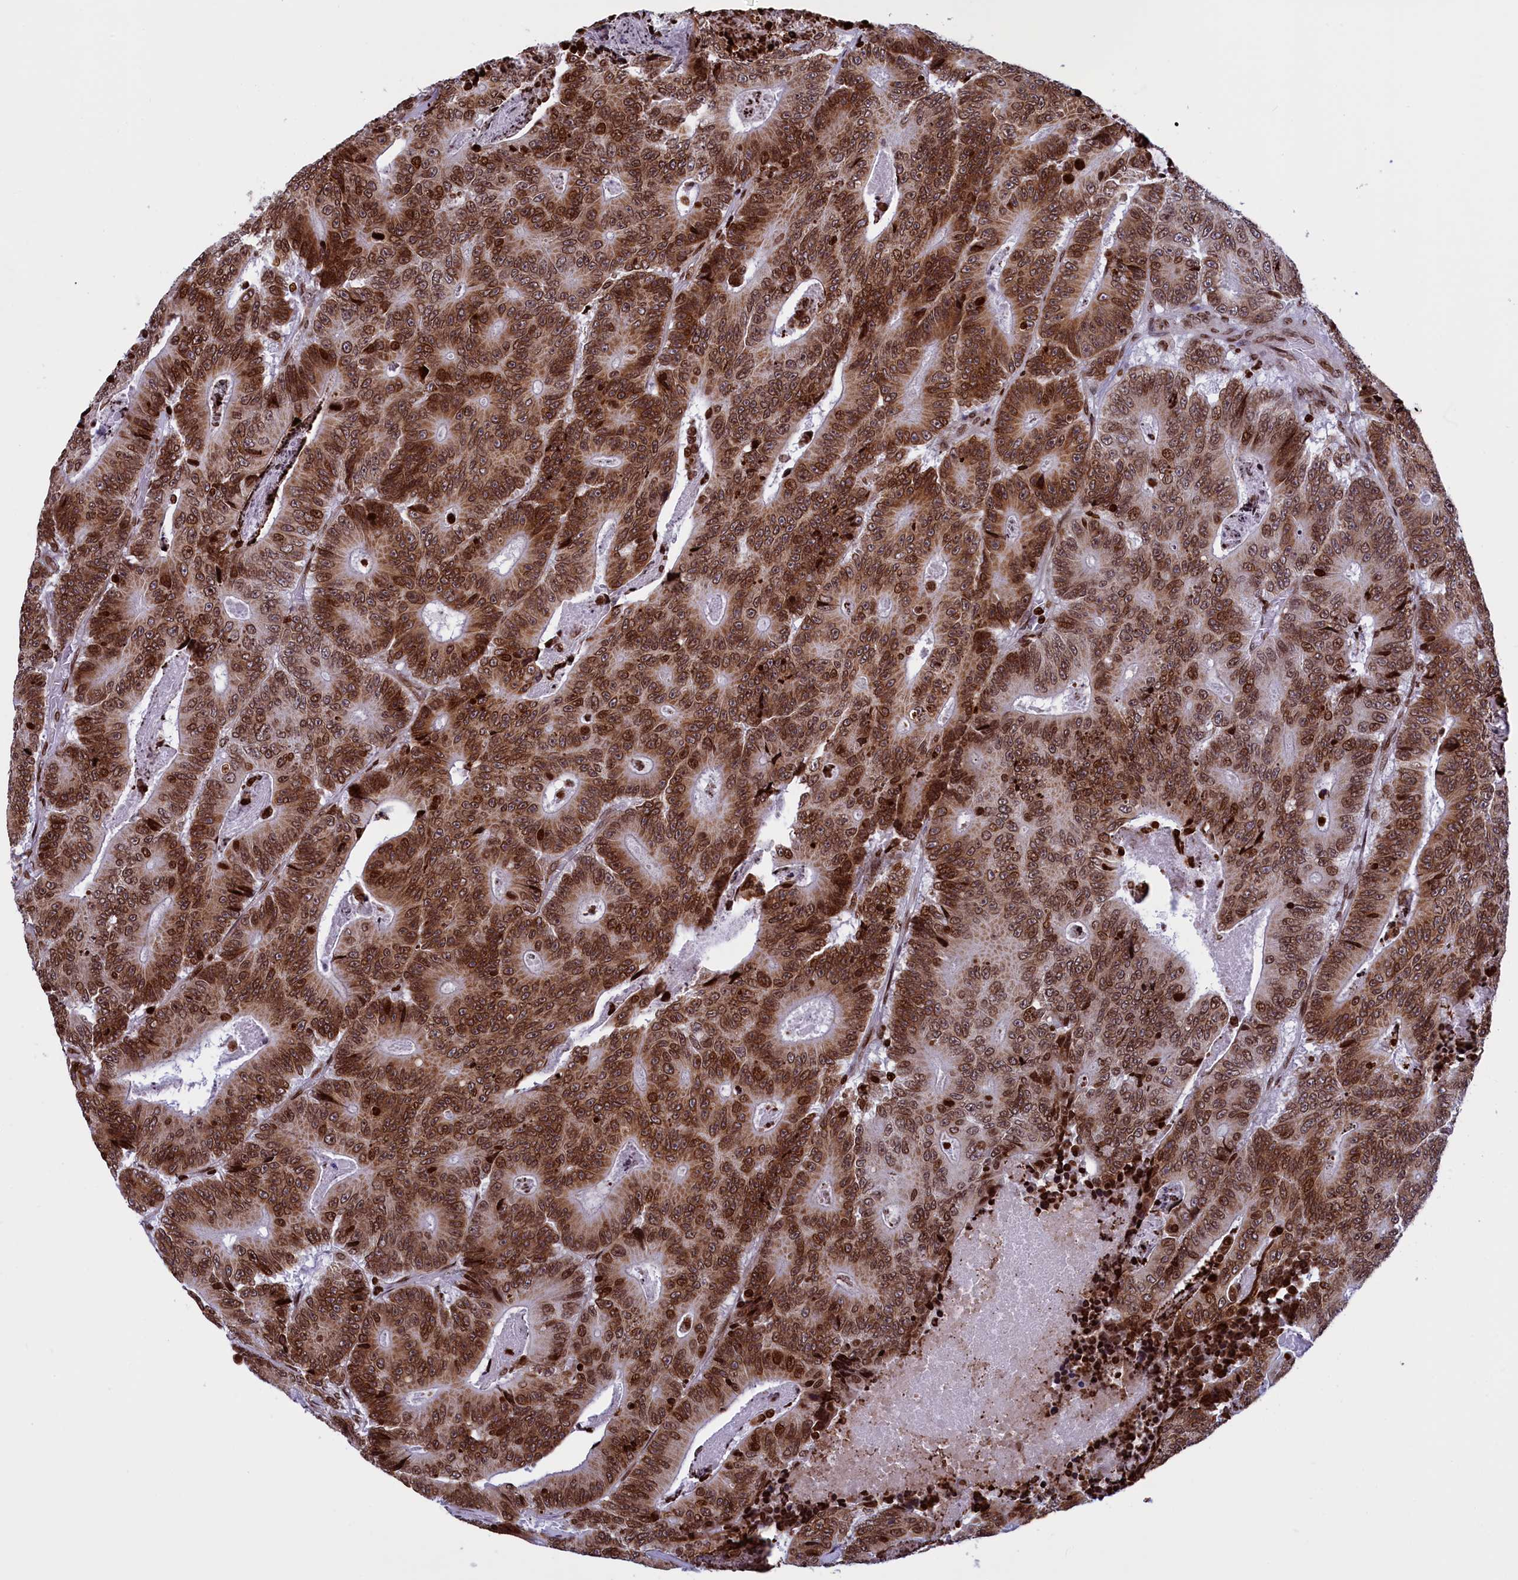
{"staining": {"intensity": "moderate", "quantity": ">75%", "location": "cytoplasmic/membranous,nuclear"}, "tissue": "colorectal cancer", "cell_type": "Tumor cells", "image_type": "cancer", "snomed": [{"axis": "morphology", "description": "Adenocarcinoma, NOS"}, {"axis": "topography", "description": "Colon"}], "caption": "This micrograph demonstrates colorectal cancer (adenocarcinoma) stained with IHC to label a protein in brown. The cytoplasmic/membranous and nuclear of tumor cells show moderate positivity for the protein. Nuclei are counter-stained blue.", "gene": "TIMM29", "patient": {"sex": "male", "age": 83}}